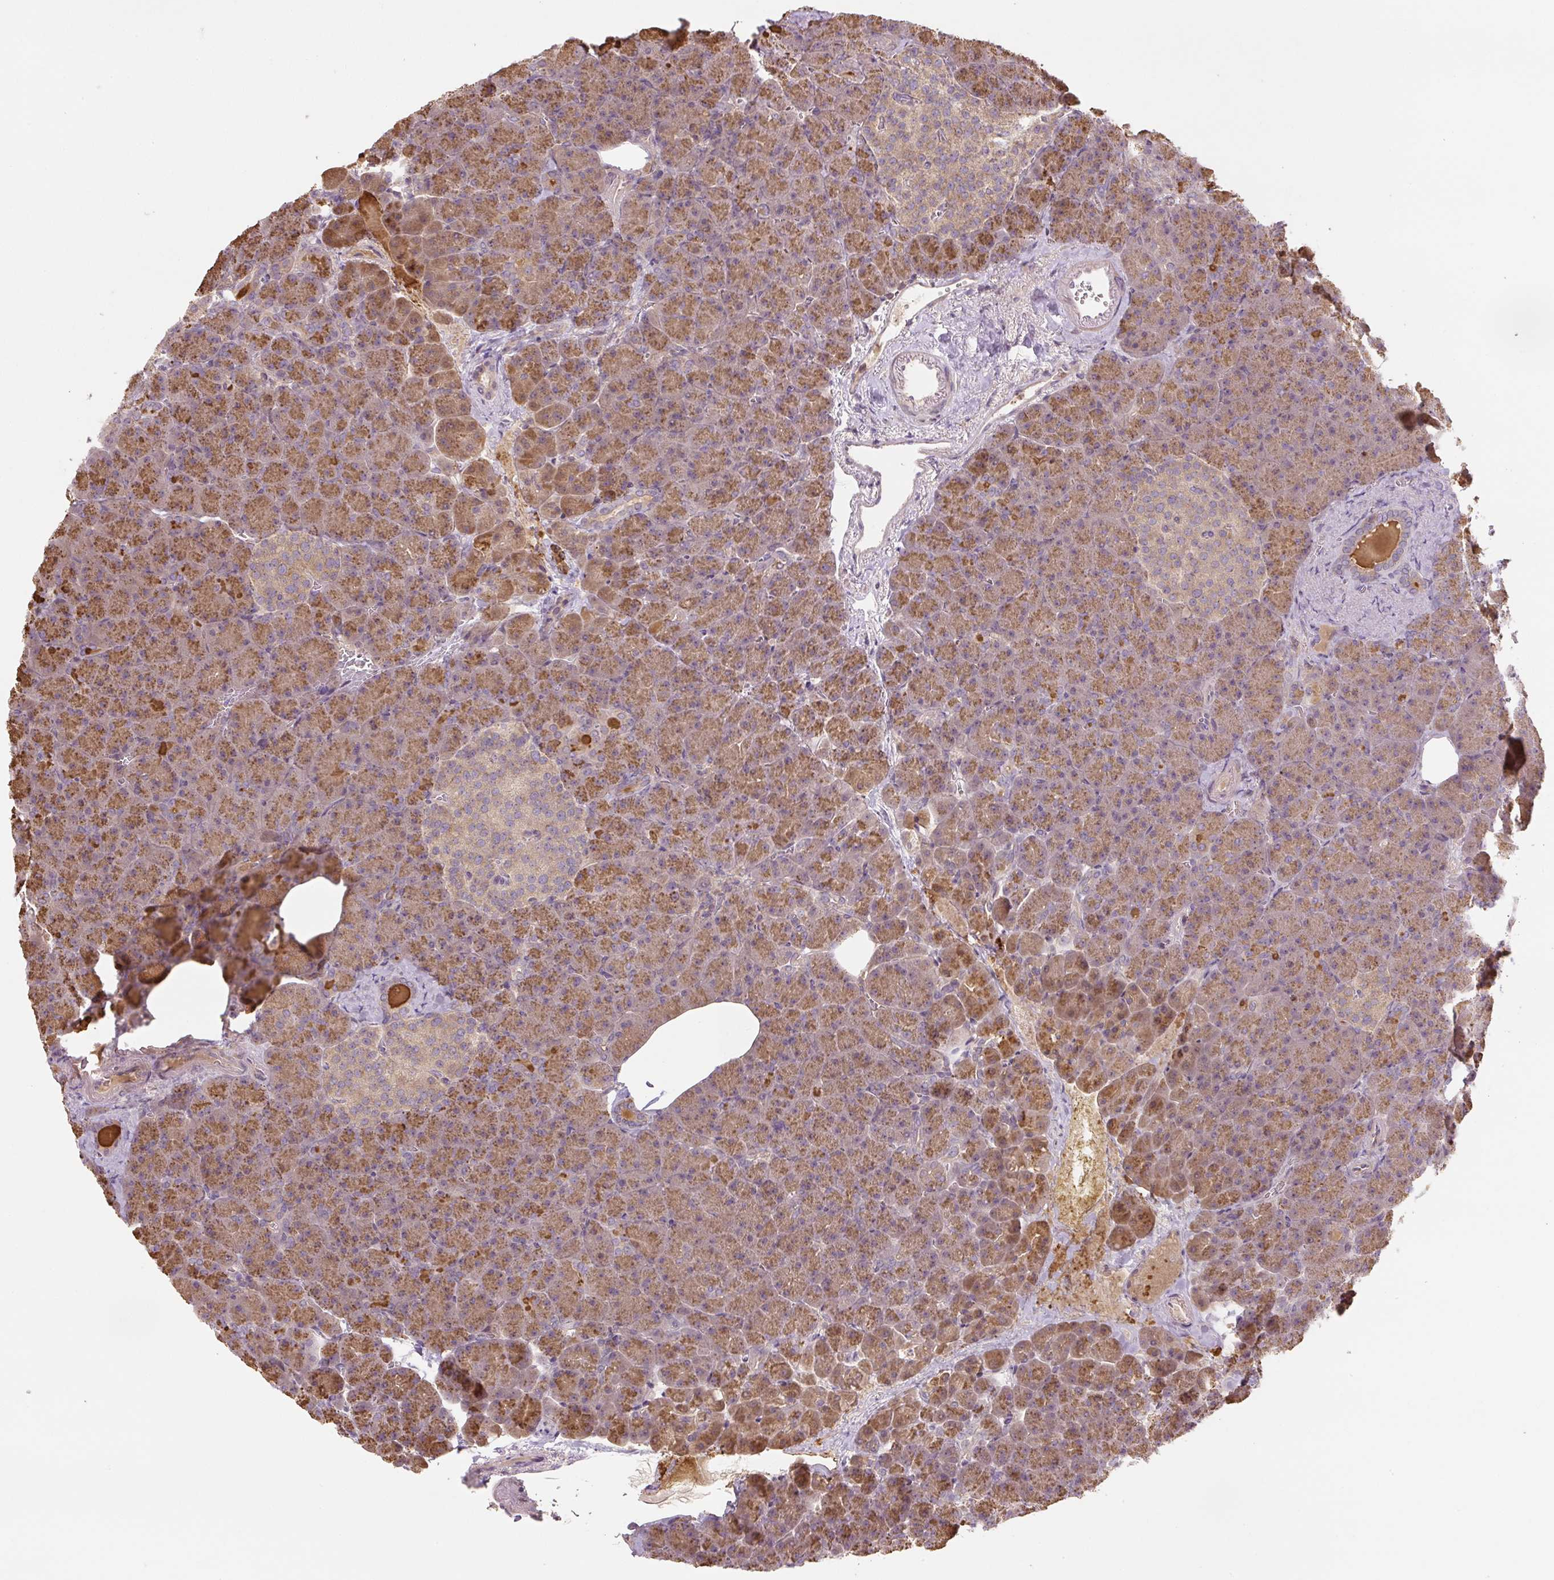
{"staining": {"intensity": "moderate", "quantity": ">75%", "location": "cytoplasmic/membranous"}, "tissue": "pancreas", "cell_type": "Exocrine glandular cells", "image_type": "normal", "snomed": [{"axis": "morphology", "description": "Normal tissue, NOS"}, {"axis": "topography", "description": "Pancreas"}], "caption": "This is a histology image of IHC staining of unremarkable pancreas, which shows moderate staining in the cytoplasmic/membranous of exocrine glandular cells.", "gene": "C2orf73", "patient": {"sex": "female", "age": 74}}